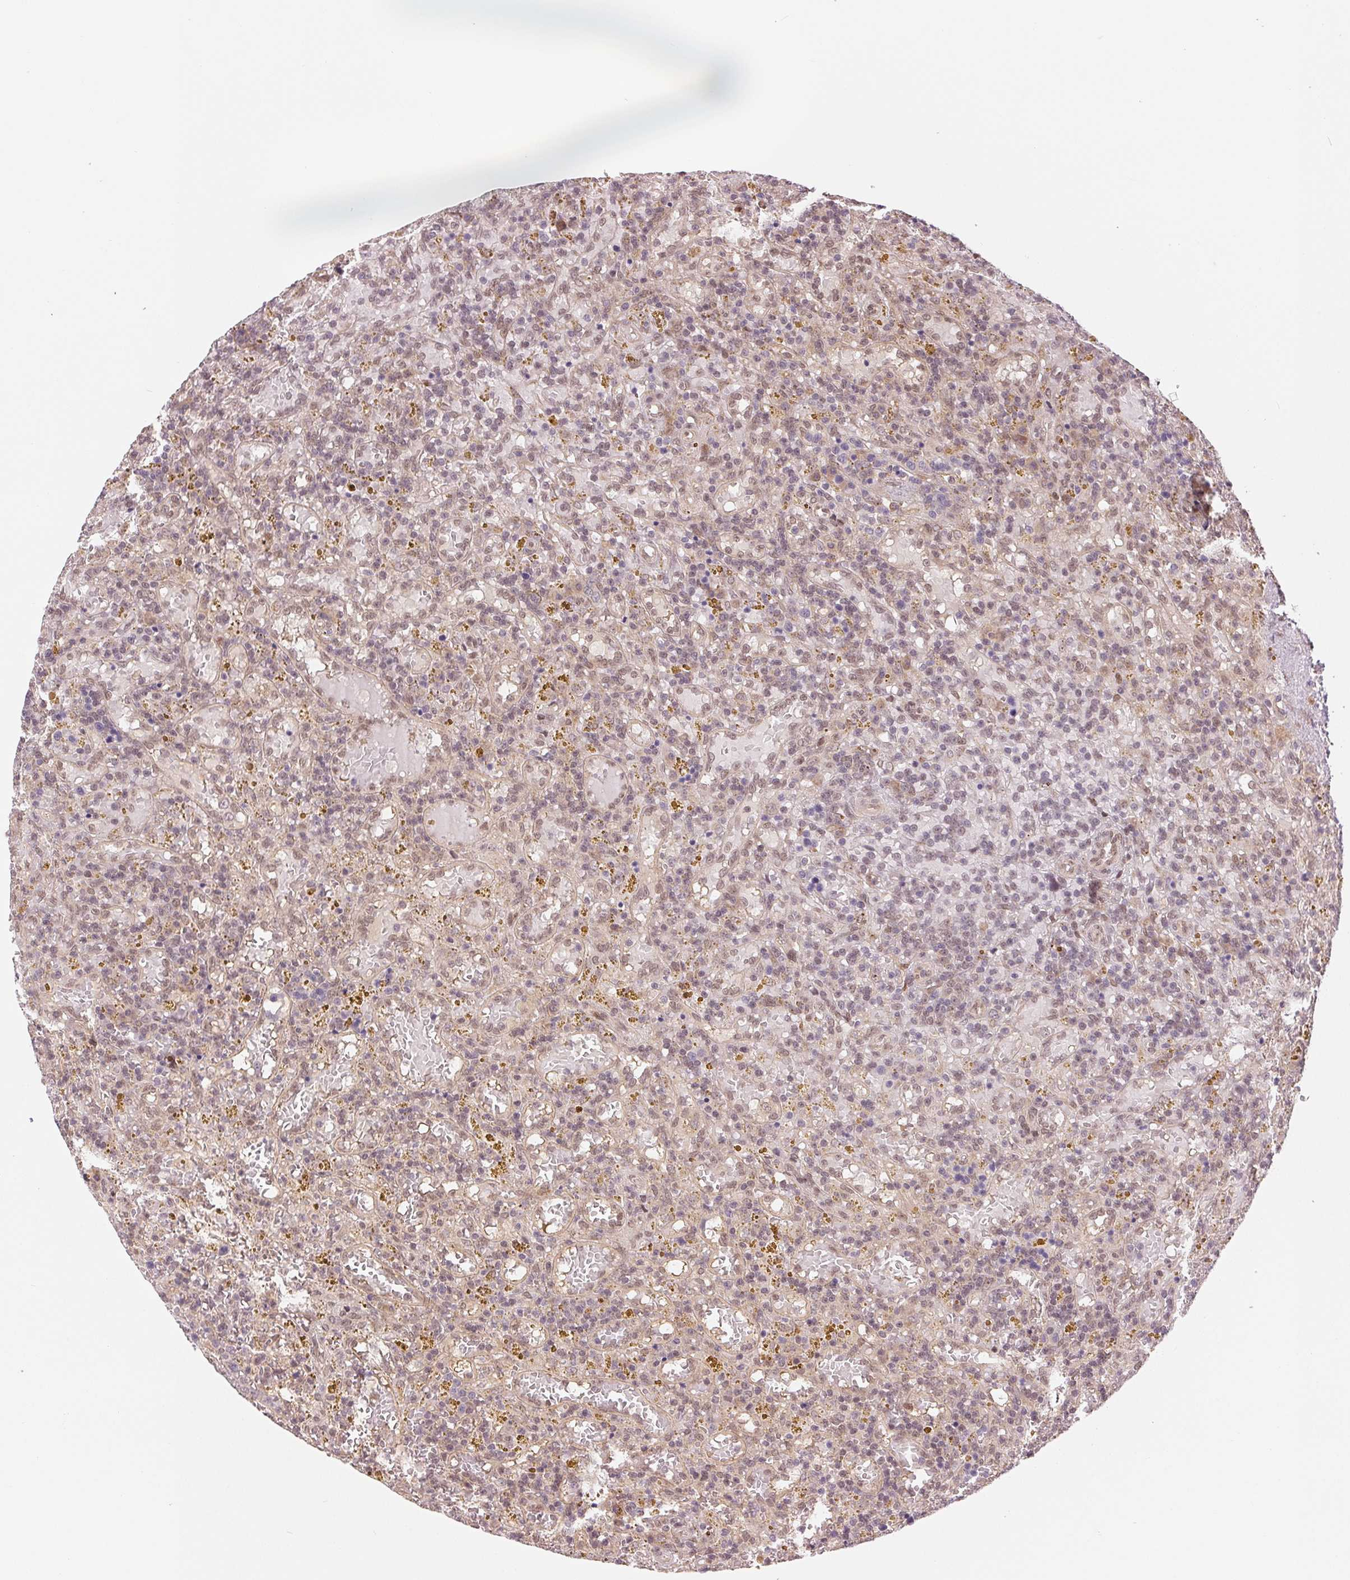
{"staining": {"intensity": "weak", "quantity": "25%-75%", "location": "nuclear"}, "tissue": "lymphoma", "cell_type": "Tumor cells", "image_type": "cancer", "snomed": [{"axis": "morphology", "description": "Malignant lymphoma, non-Hodgkin's type, Low grade"}, {"axis": "topography", "description": "Spleen"}], "caption": "Malignant lymphoma, non-Hodgkin's type (low-grade) stained with a protein marker displays weak staining in tumor cells.", "gene": "ERI3", "patient": {"sex": "female", "age": 65}}